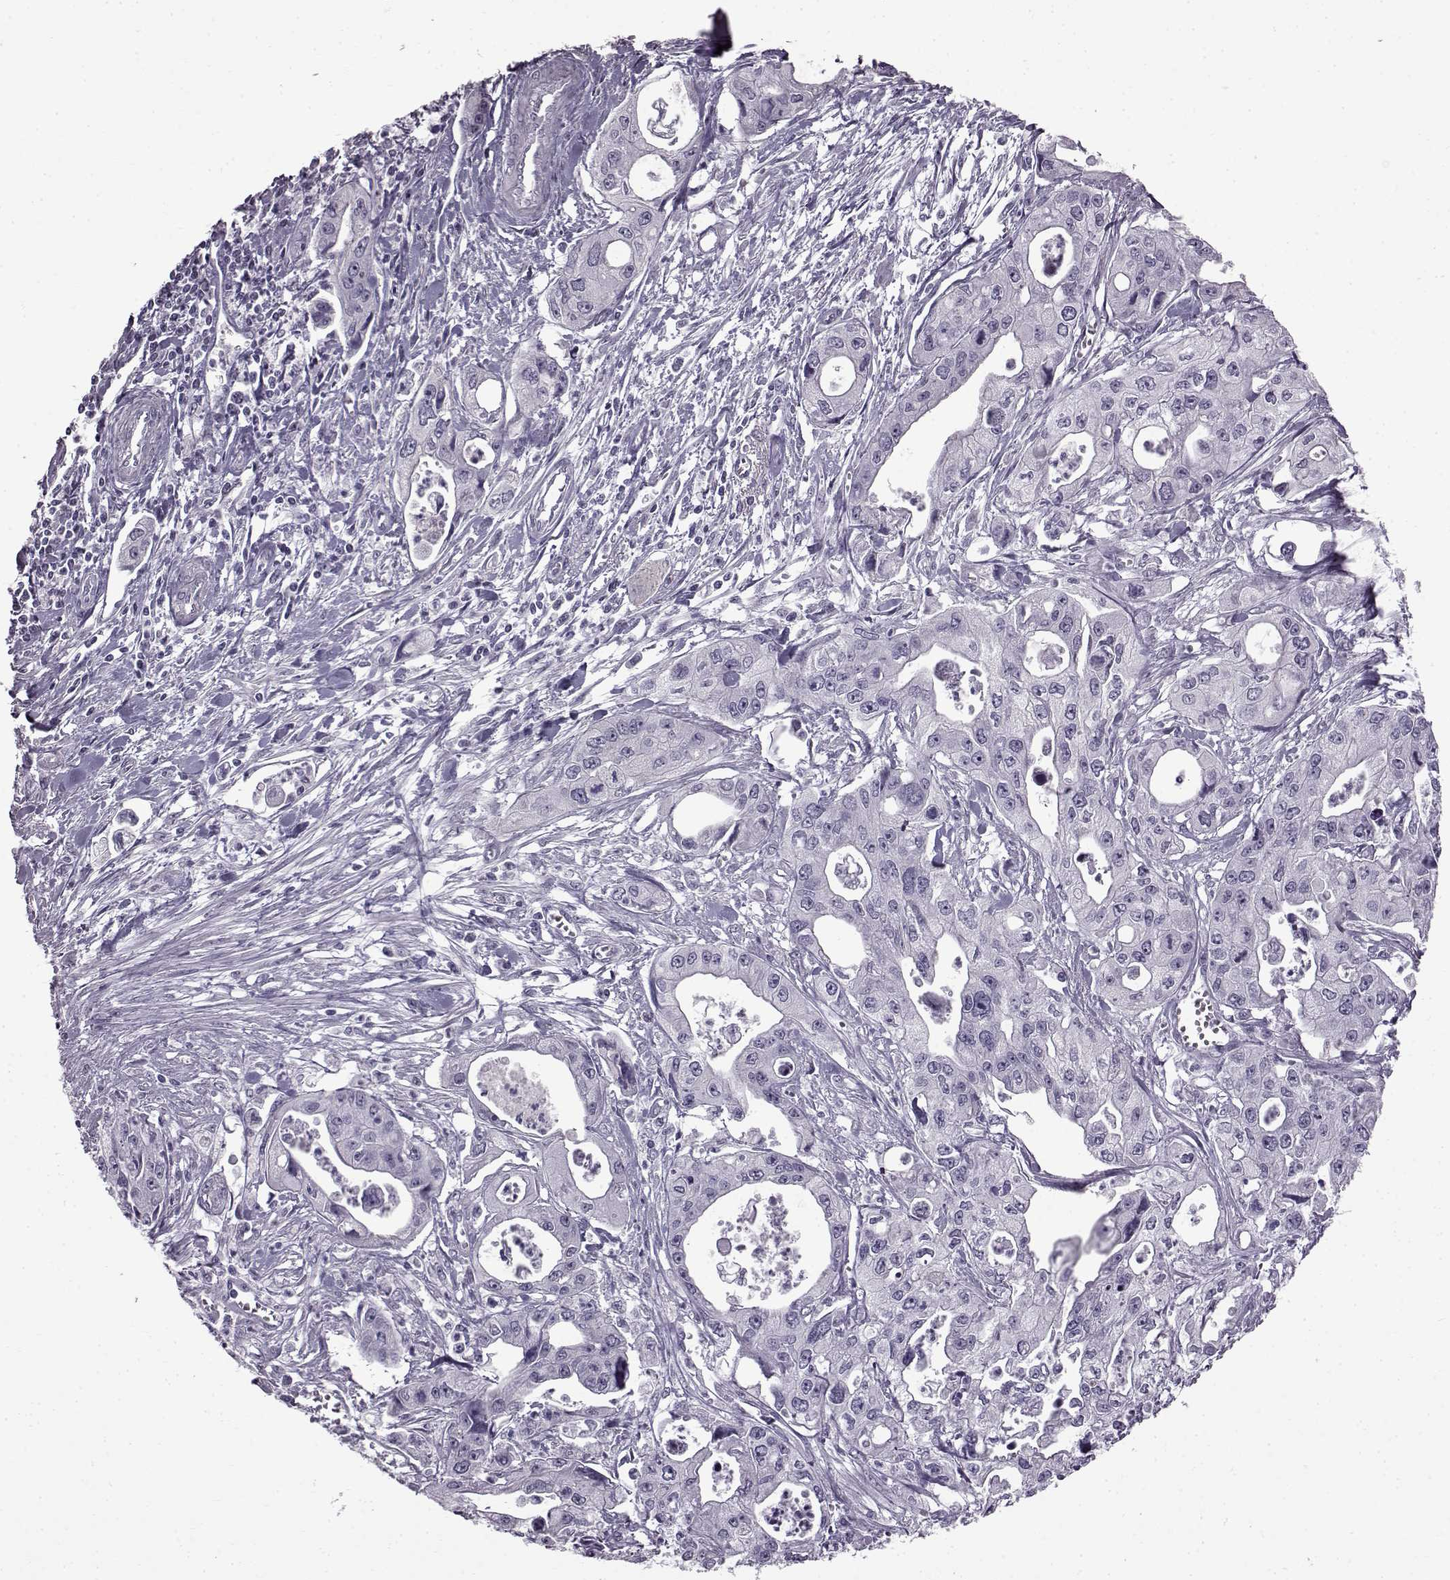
{"staining": {"intensity": "negative", "quantity": "none", "location": "none"}, "tissue": "pancreatic cancer", "cell_type": "Tumor cells", "image_type": "cancer", "snomed": [{"axis": "morphology", "description": "Adenocarcinoma, NOS"}, {"axis": "topography", "description": "Pancreas"}], "caption": "Immunohistochemistry of human adenocarcinoma (pancreatic) reveals no staining in tumor cells.", "gene": "SLC28A2", "patient": {"sex": "male", "age": 70}}